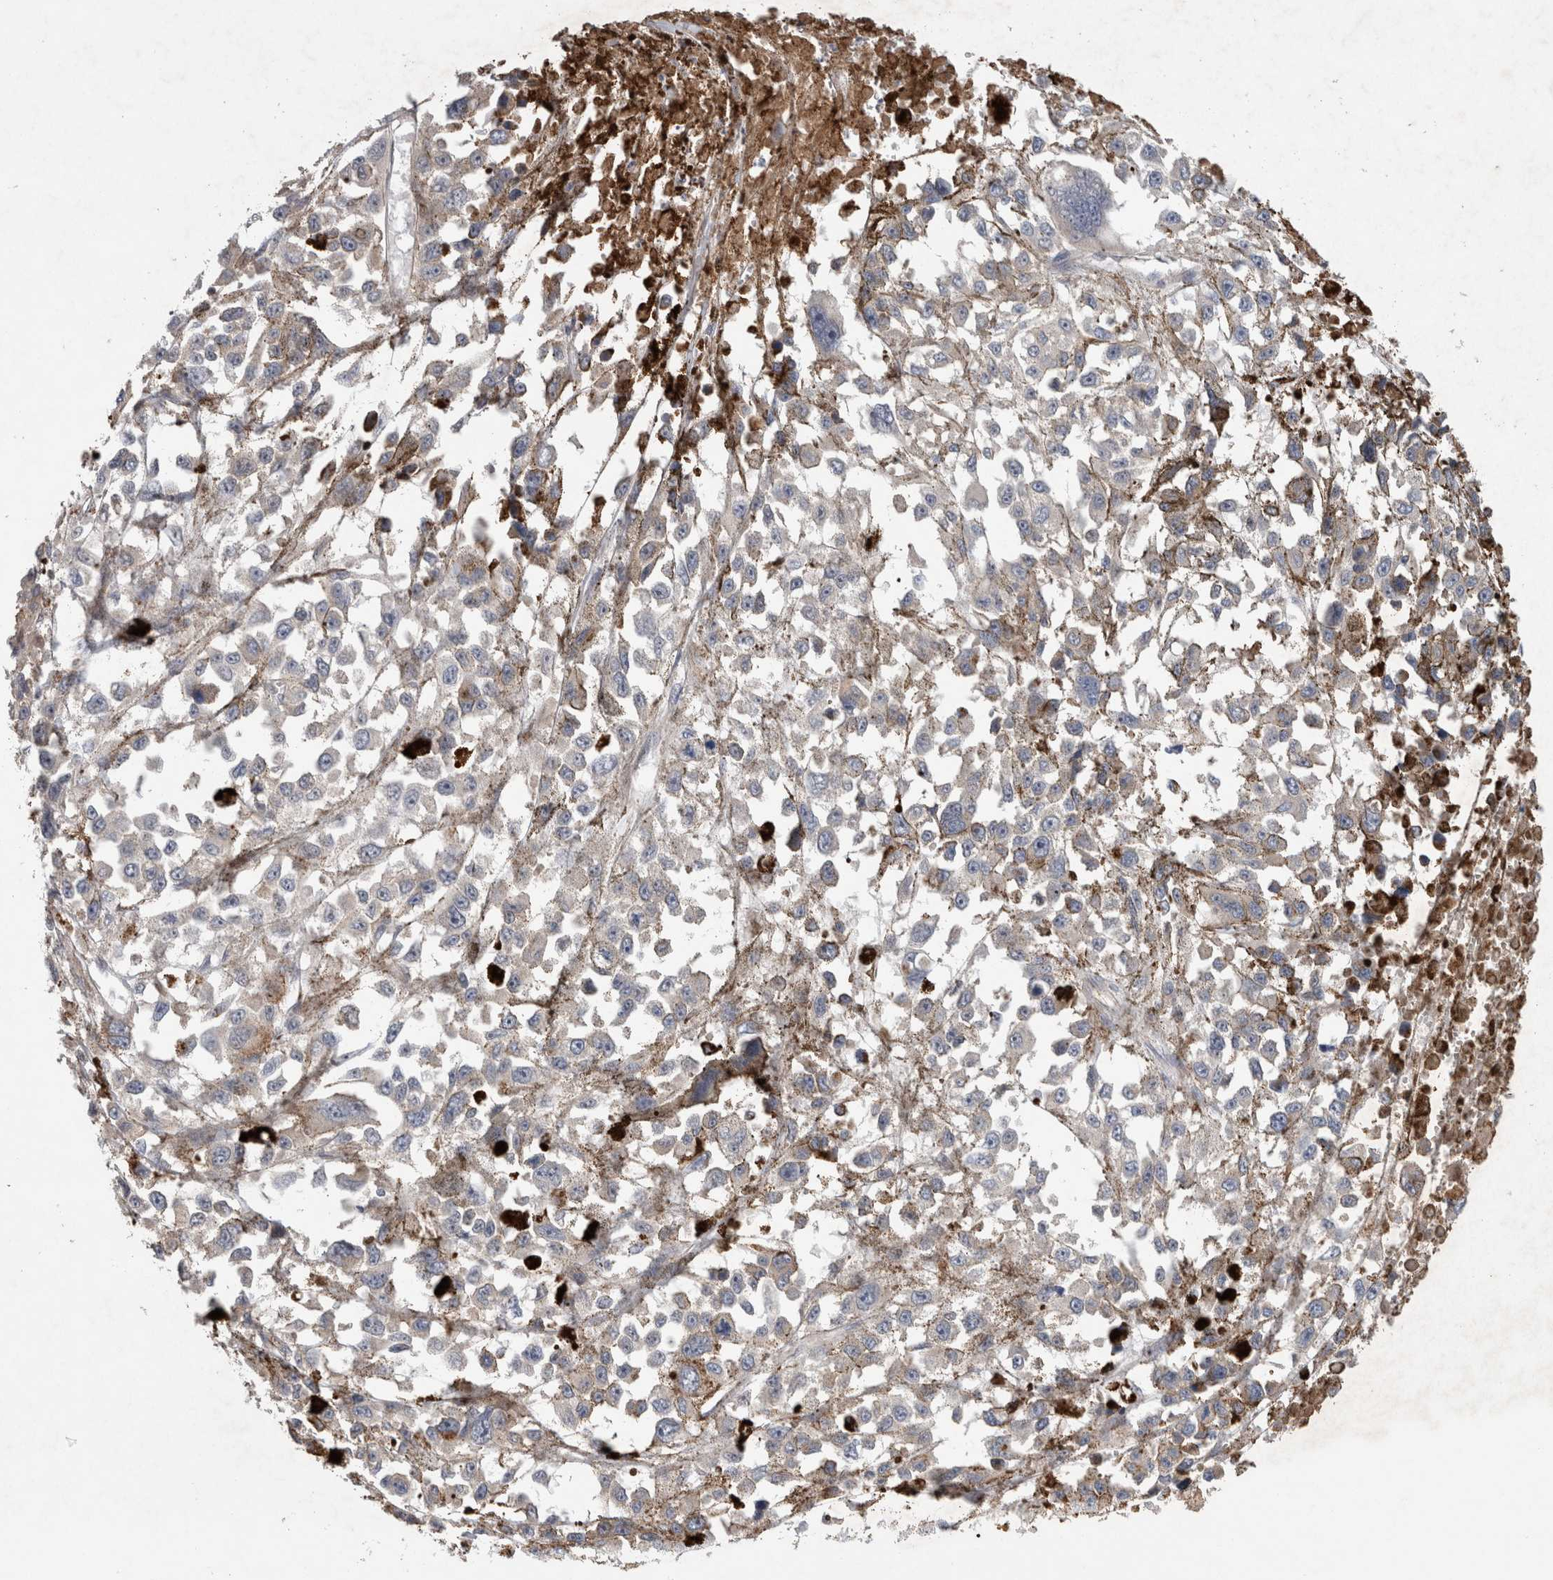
{"staining": {"intensity": "negative", "quantity": "none", "location": "none"}, "tissue": "melanoma", "cell_type": "Tumor cells", "image_type": "cancer", "snomed": [{"axis": "morphology", "description": "Malignant melanoma, Metastatic site"}, {"axis": "topography", "description": "Lymph node"}], "caption": "A high-resolution micrograph shows IHC staining of malignant melanoma (metastatic site), which demonstrates no significant staining in tumor cells.", "gene": "TARBP1", "patient": {"sex": "male", "age": 59}}